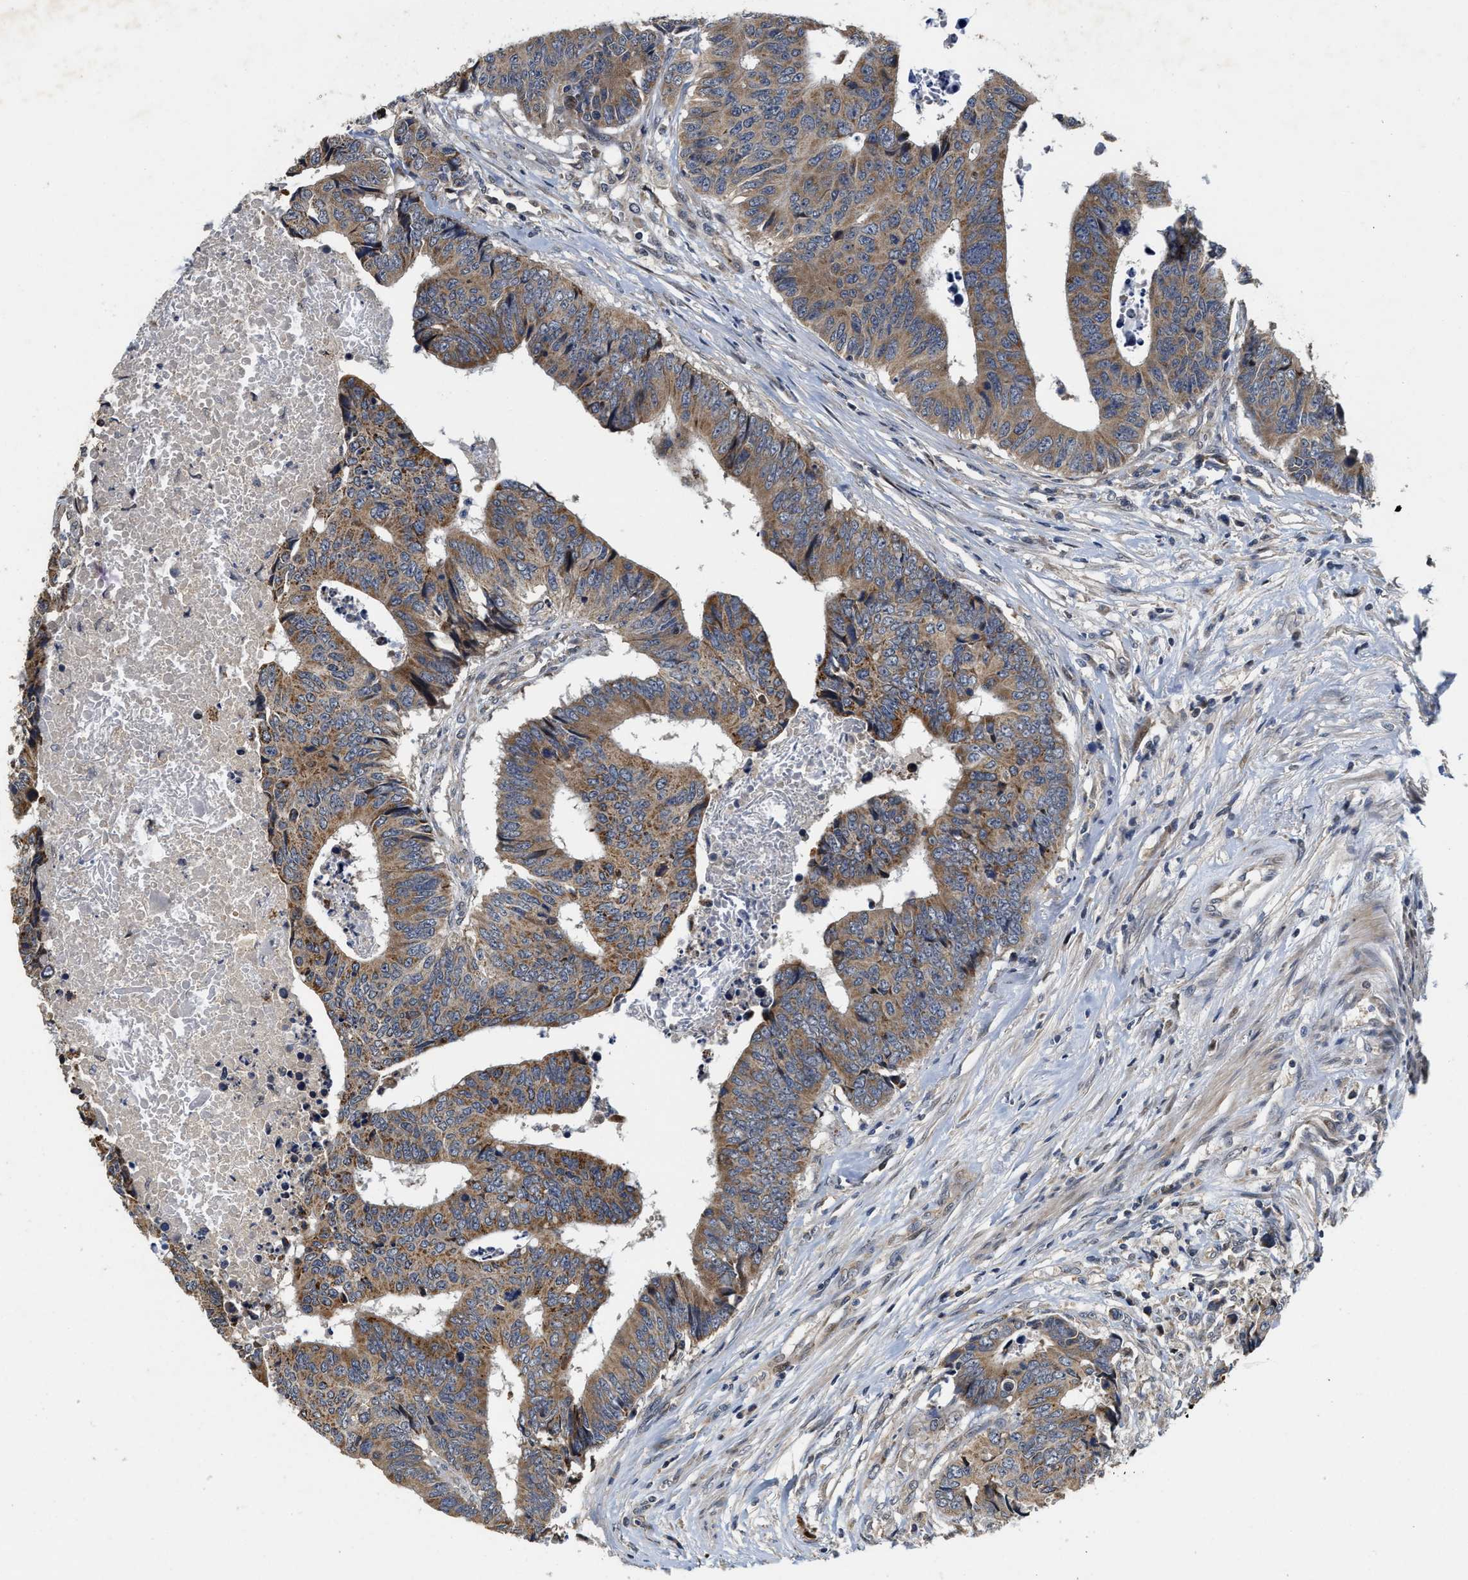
{"staining": {"intensity": "moderate", "quantity": ">75%", "location": "cytoplasmic/membranous"}, "tissue": "colorectal cancer", "cell_type": "Tumor cells", "image_type": "cancer", "snomed": [{"axis": "morphology", "description": "Adenocarcinoma, NOS"}, {"axis": "topography", "description": "Rectum"}], "caption": "The immunohistochemical stain labels moderate cytoplasmic/membranous staining in tumor cells of adenocarcinoma (colorectal) tissue.", "gene": "SCYL2", "patient": {"sex": "male", "age": 84}}